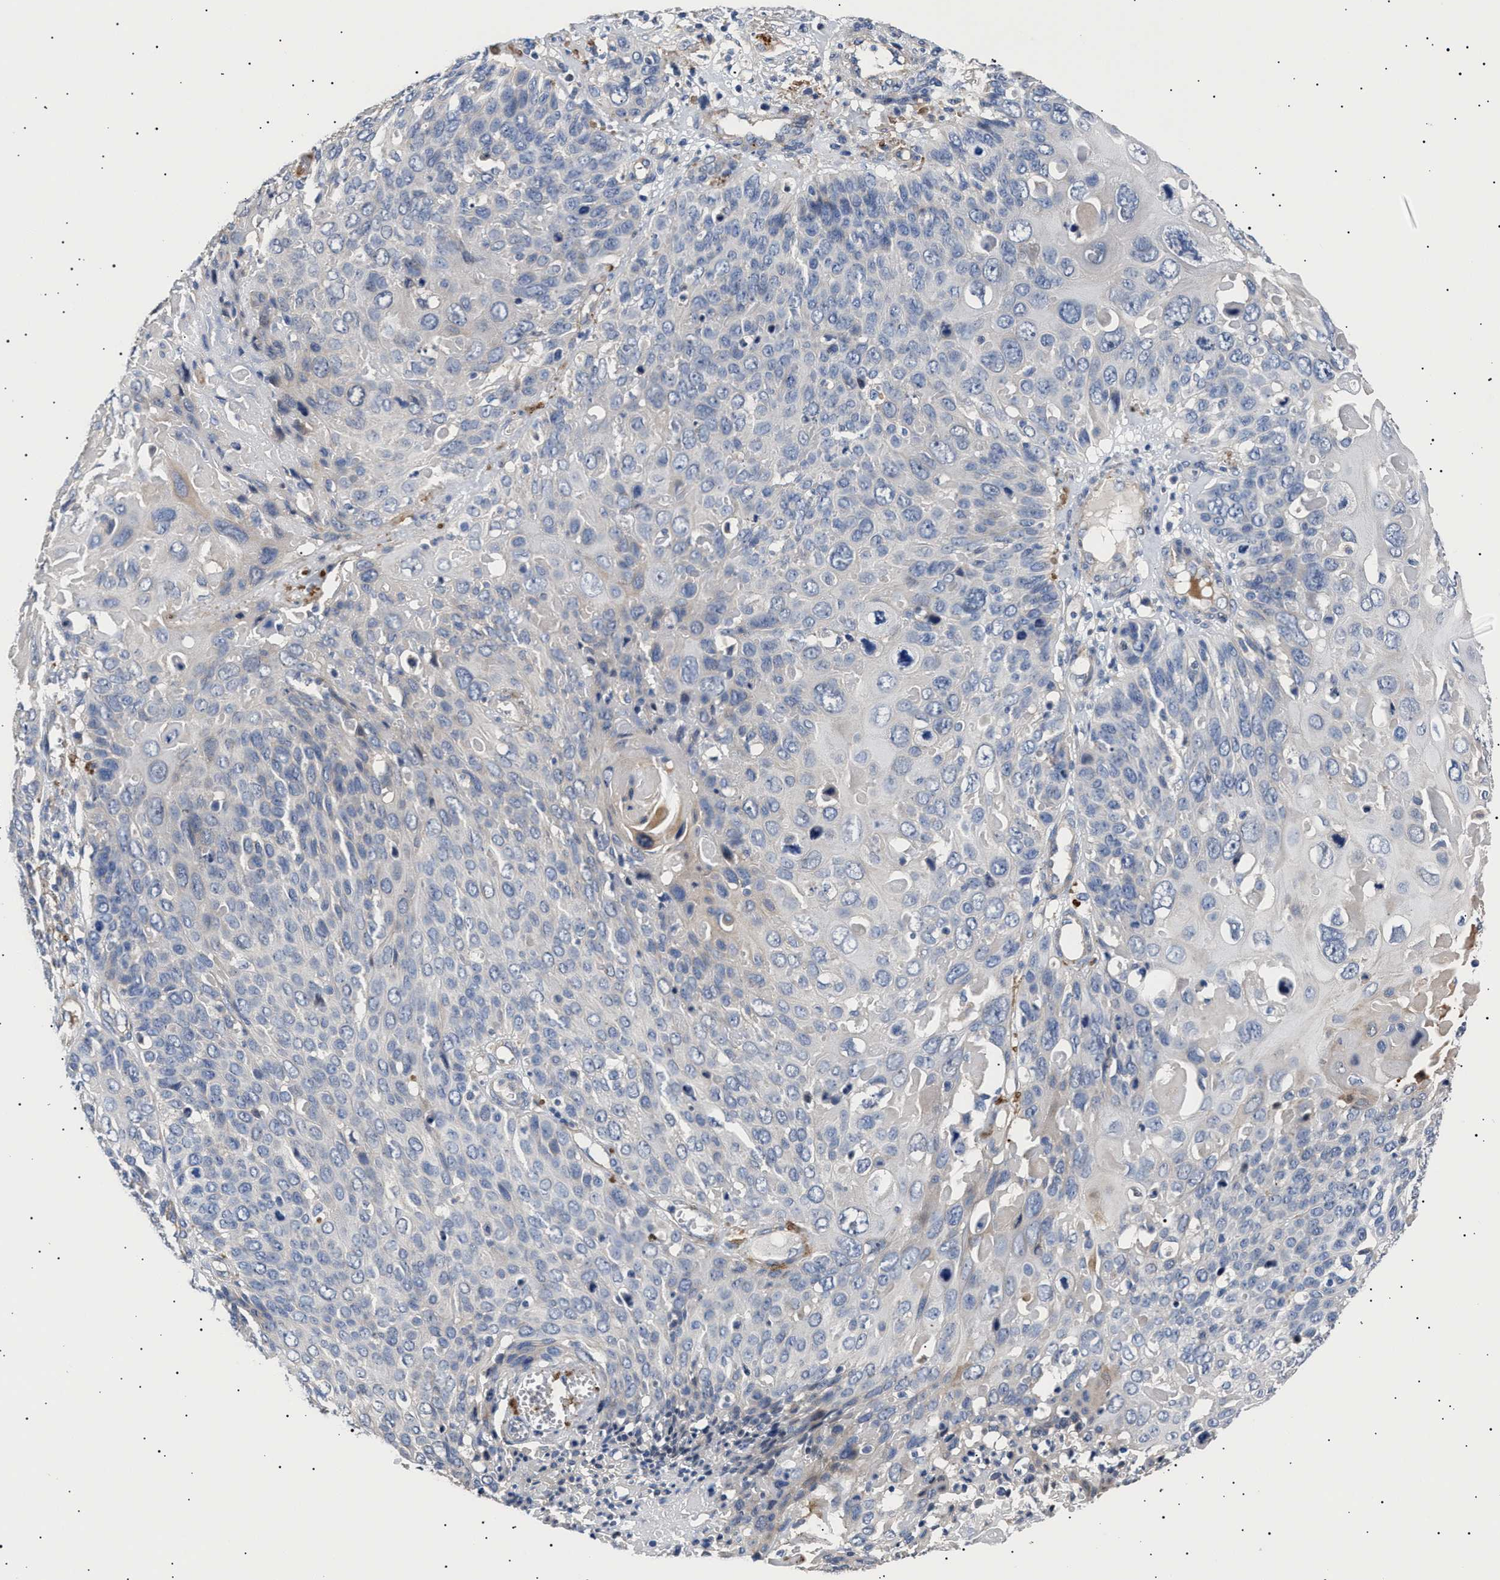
{"staining": {"intensity": "negative", "quantity": "none", "location": "none"}, "tissue": "cervical cancer", "cell_type": "Tumor cells", "image_type": "cancer", "snomed": [{"axis": "morphology", "description": "Squamous cell carcinoma, NOS"}, {"axis": "topography", "description": "Cervix"}], "caption": "Immunohistochemical staining of squamous cell carcinoma (cervical) displays no significant positivity in tumor cells.", "gene": "HEMGN", "patient": {"sex": "female", "age": 74}}